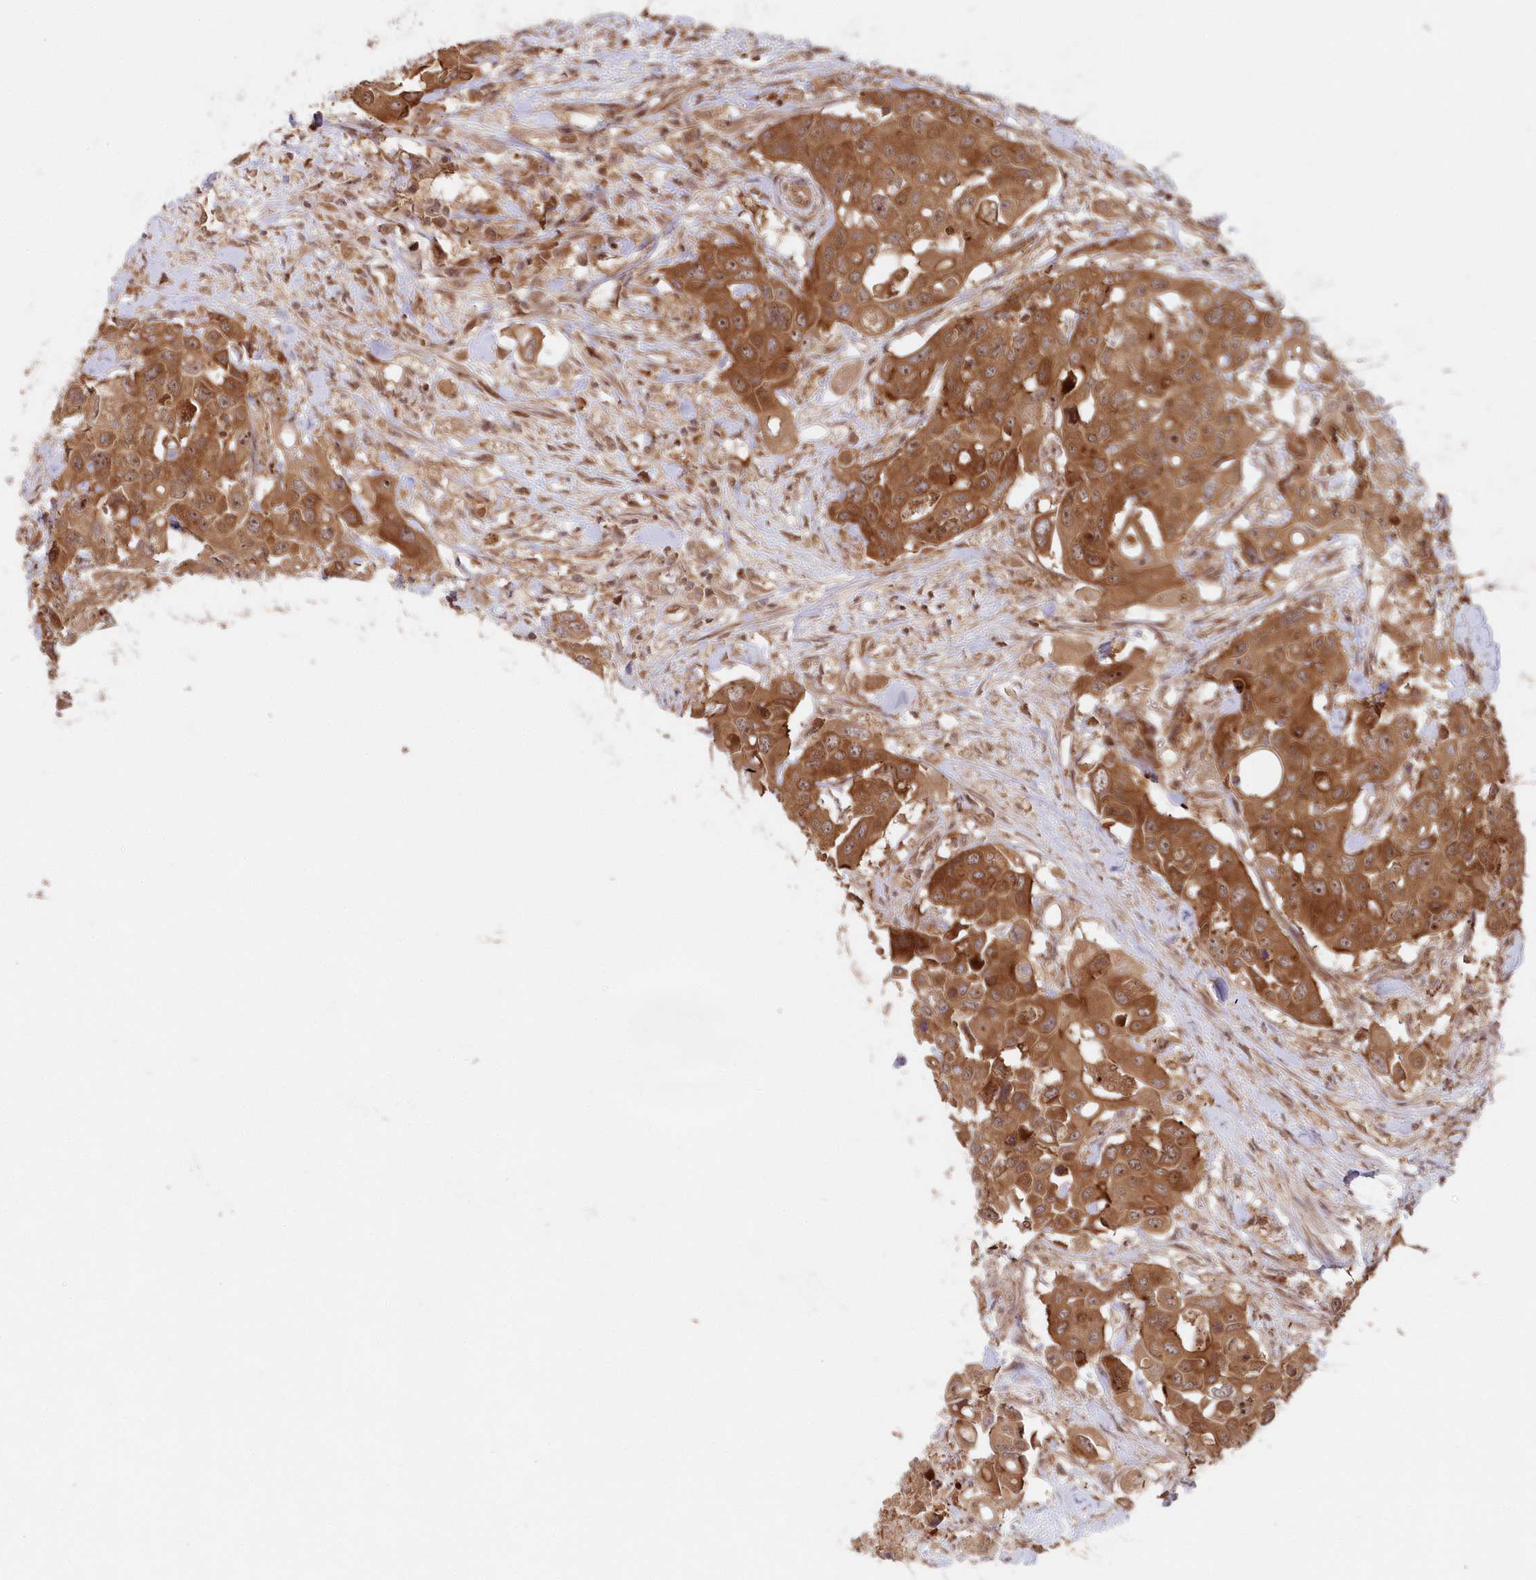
{"staining": {"intensity": "moderate", "quantity": ">75%", "location": "cytoplasmic/membranous"}, "tissue": "colorectal cancer", "cell_type": "Tumor cells", "image_type": "cancer", "snomed": [{"axis": "morphology", "description": "Adenocarcinoma, NOS"}, {"axis": "topography", "description": "Colon"}], "caption": "Brown immunohistochemical staining in colorectal adenocarcinoma reveals moderate cytoplasmic/membranous staining in about >75% of tumor cells.", "gene": "SERINC1", "patient": {"sex": "male", "age": 77}}